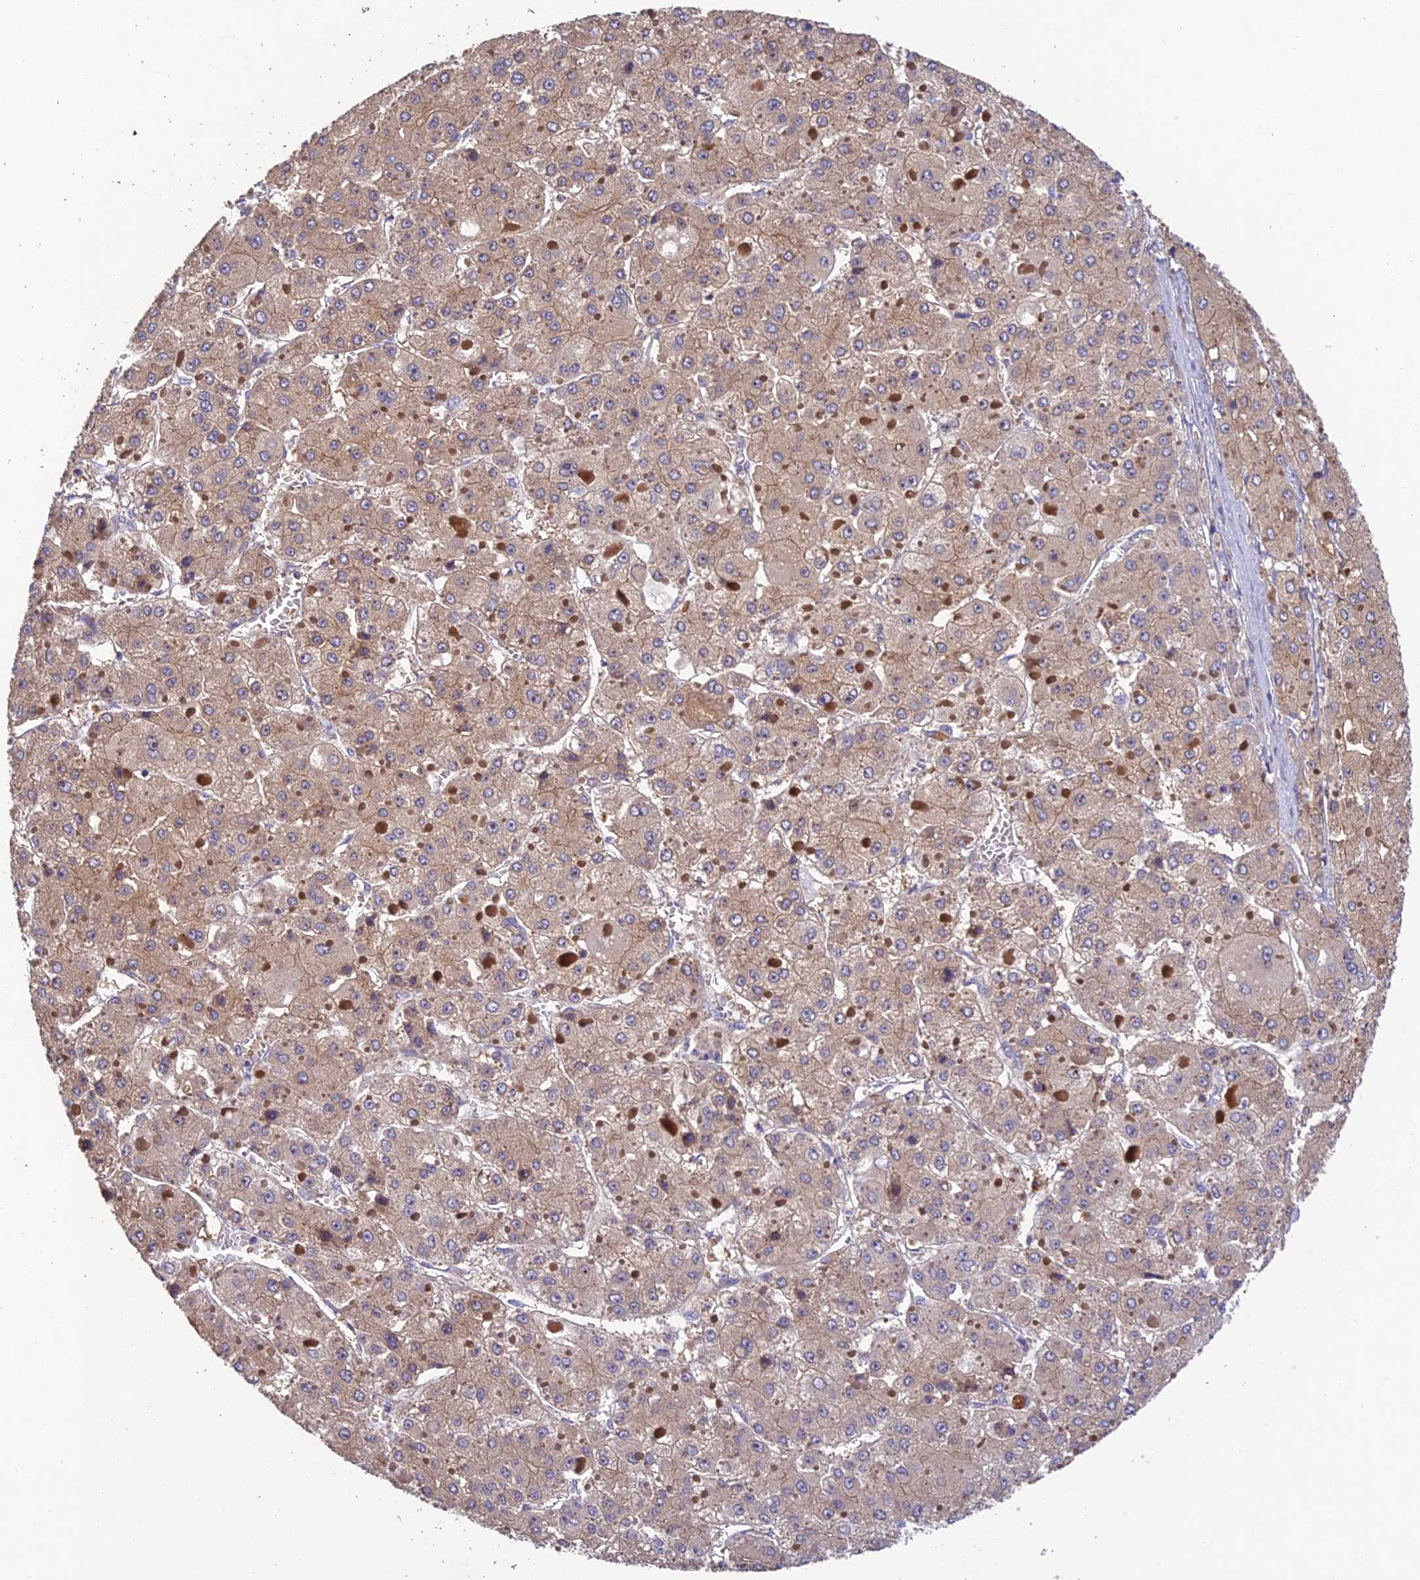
{"staining": {"intensity": "weak", "quantity": ">75%", "location": "cytoplasmic/membranous"}, "tissue": "liver cancer", "cell_type": "Tumor cells", "image_type": "cancer", "snomed": [{"axis": "morphology", "description": "Carcinoma, Hepatocellular, NOS"}, {"axis": "topography", "description": "Liver"}], "caption": "About >75% of tumor cells in human liver hepatocellular carcinoma demonstrate weak cytoplasmic/membranous protein positivity as visualized by brown immunohistochemical staining.", "gene": "DENND5B", "patient": {"sex": "female", "age": 73}}